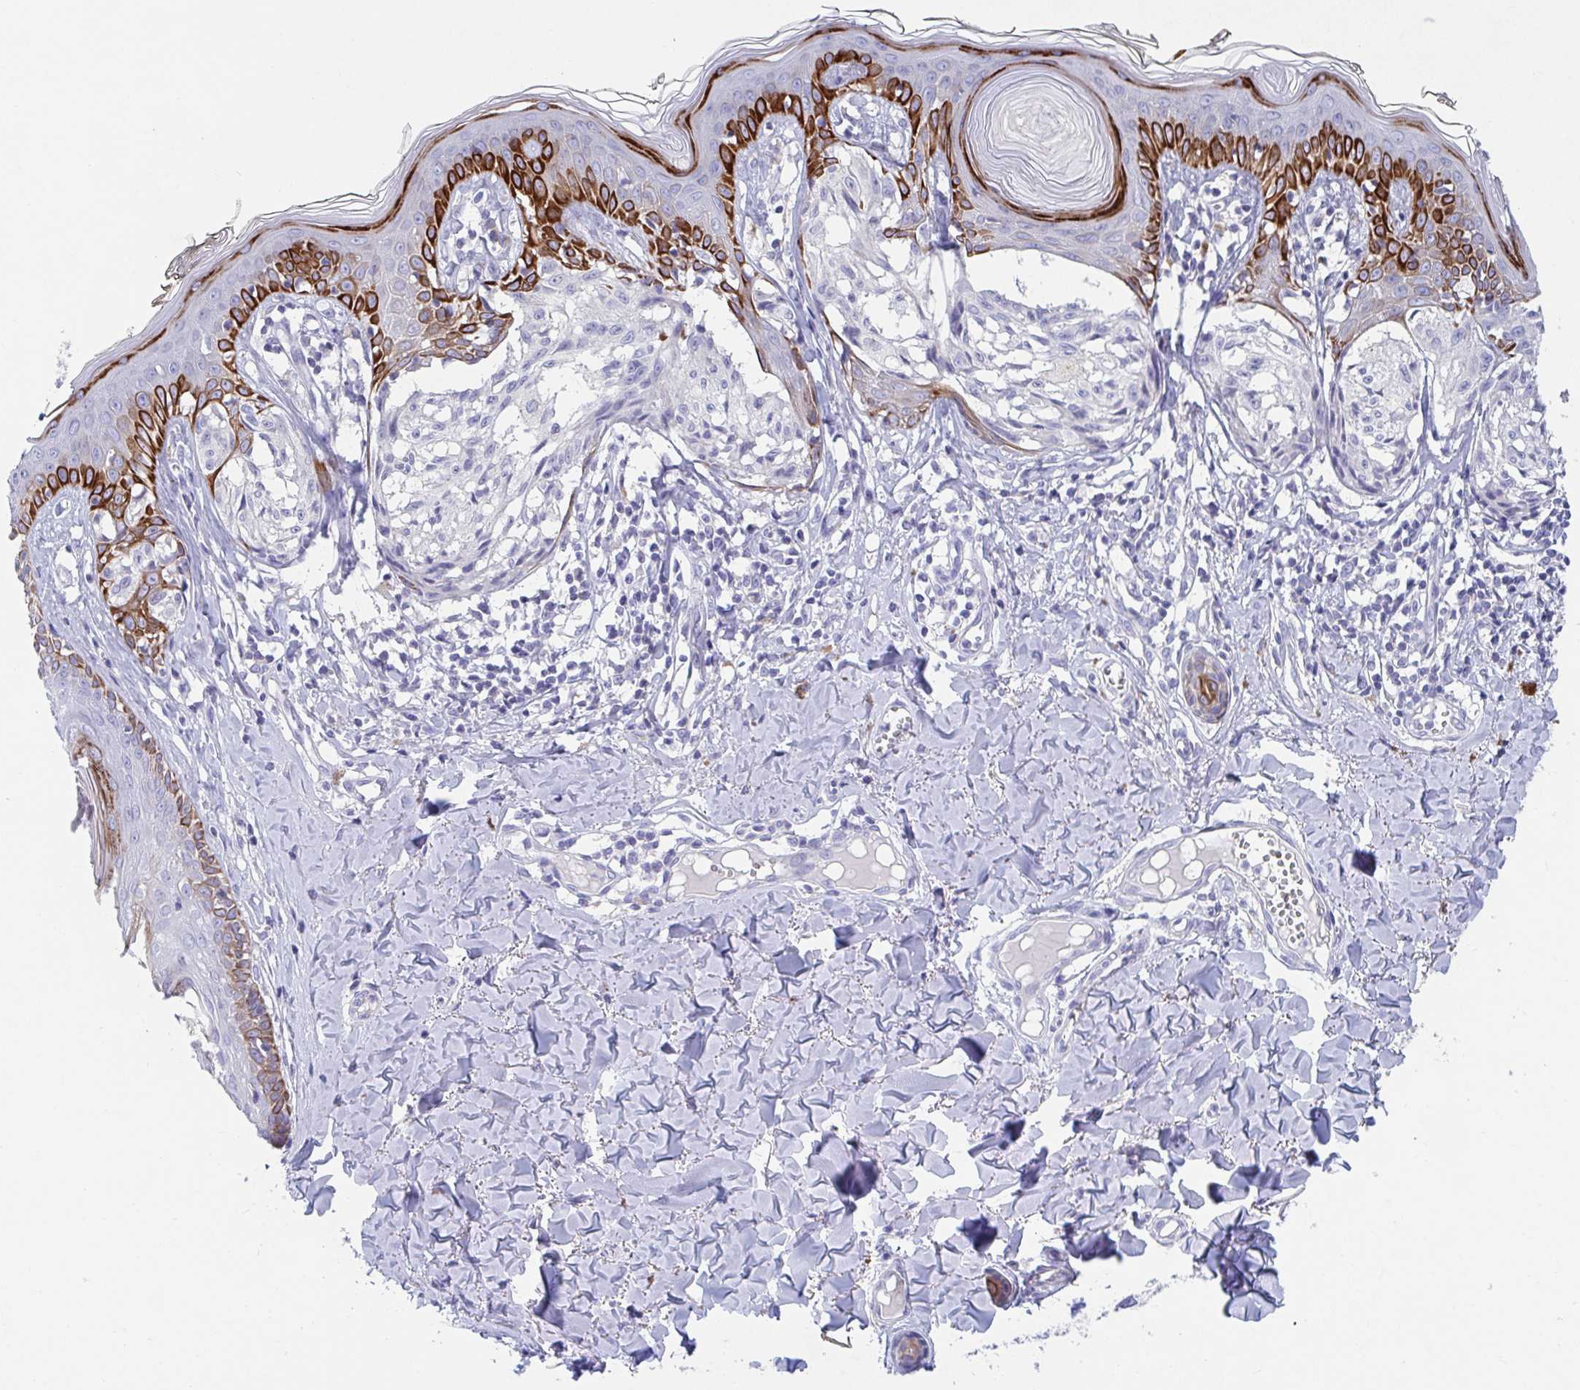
{"staining": {"intensity": "negative", "quantity": "none", "location": "none"}, "tissue": "melanoma", "cell_type": "Tumor cells", "image_type": "cancer", "snomed": [{"axis": "morphology", "description": "Malignant melanoma, NOS"}, {"axis": "topography", "description": "Skin"}], "caption": "IHC image of human malignant melanoma stained for a protein (brown), which displays no positivity in tumor cells.", "gene": "ZNF561", "patient": {"sex": "female", "age": 43}}